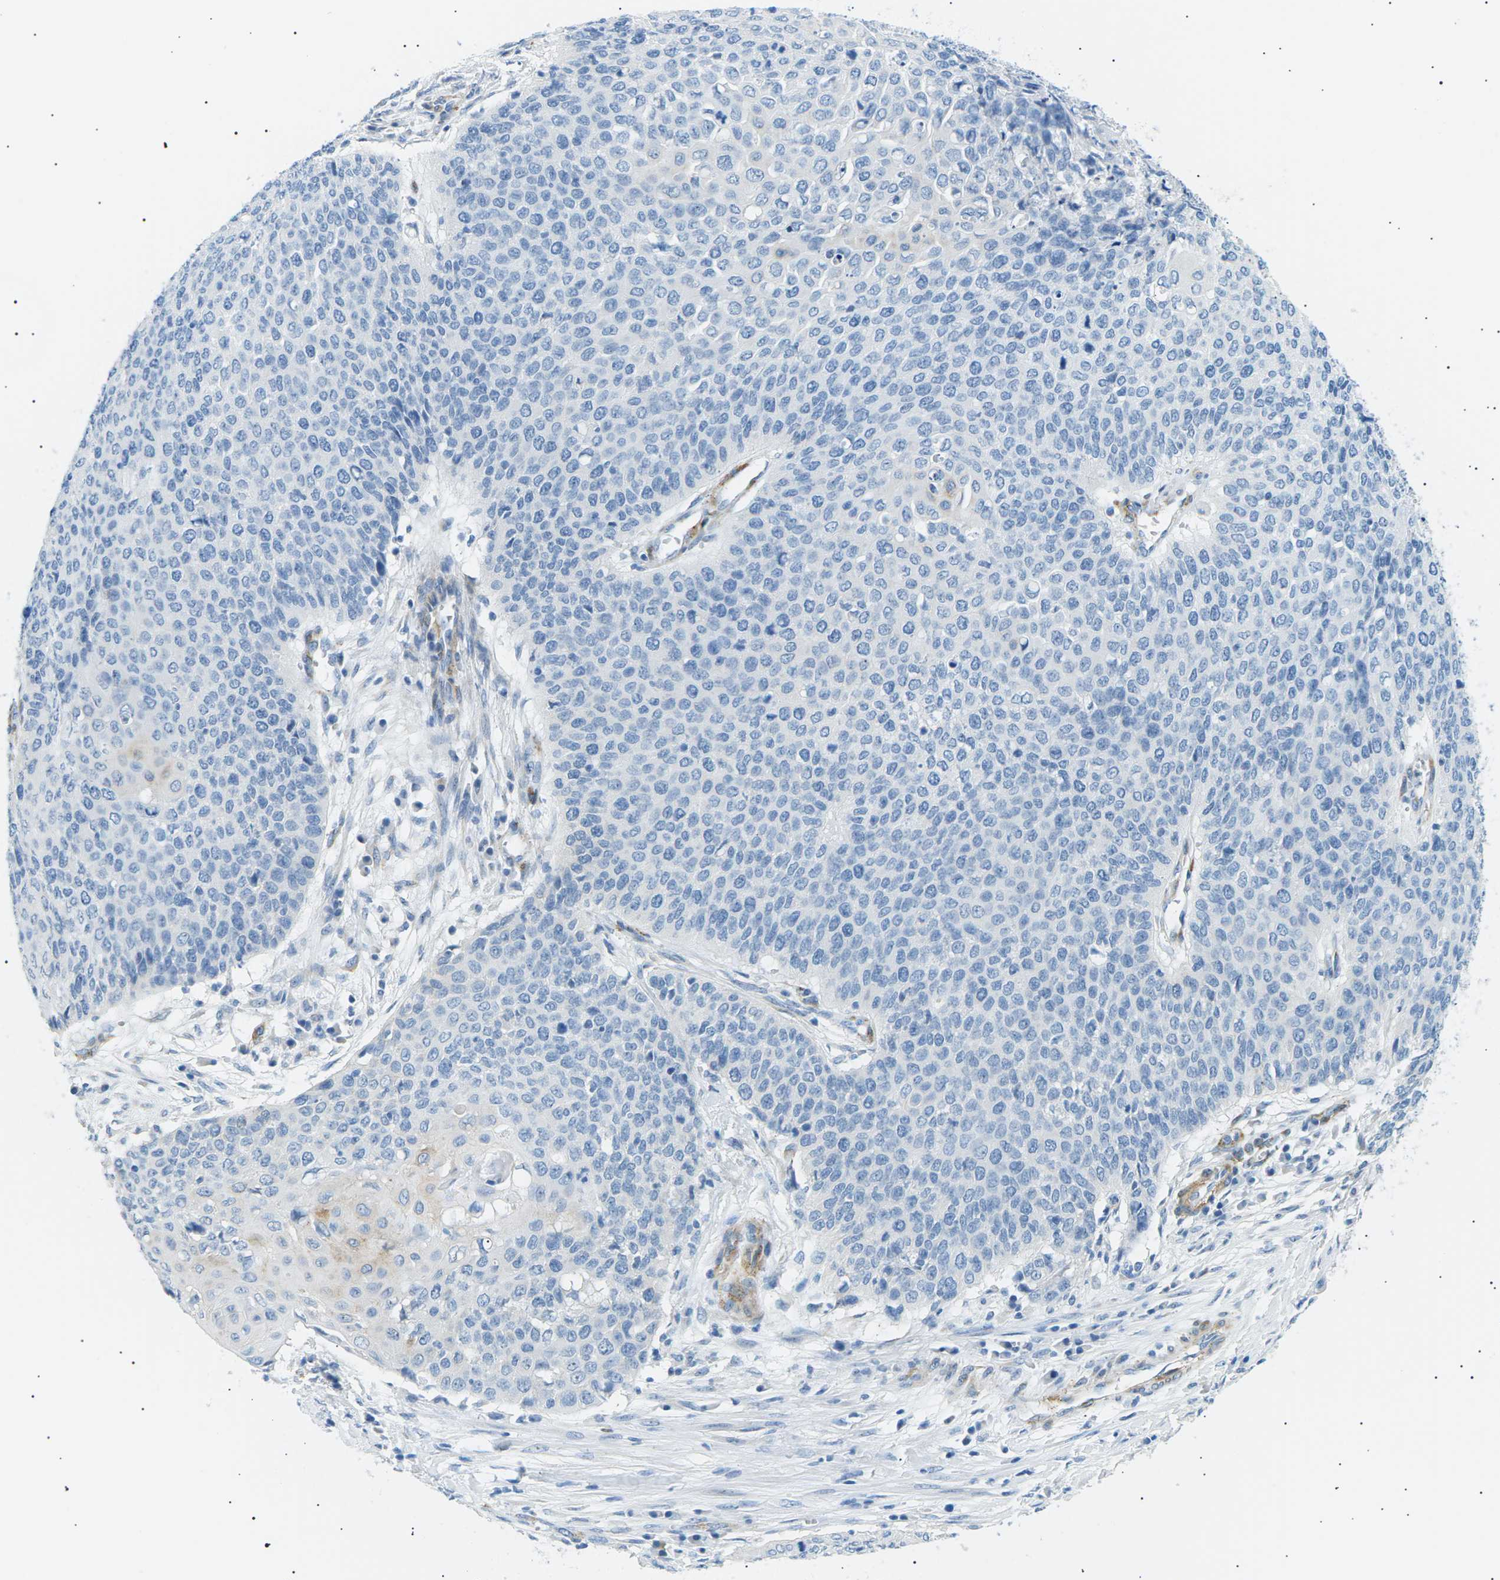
{"staining": {"intensity": "negative", "quantity": "none", "location": "none"}, "tissue": "cervical cancer", "cell_type": "Tumor cells", "image_type": "cancer", "snomed": [{"axis": "morphology", "description": "Squamous cell carcinoma, NOS"}, {"axis": "topography", "description": "Cervix"}], "caption": "An immunohistochemistry (IHC) histopathology image of cervical cancer (squamous cell carcinoma) is shown. There is no staining in tumor cells of cervical cancer (squamous cell carcinoma). Nuclei are stained in blue.", "gene": "SEPTIN5", "patient": {"sex": "female", "age": 39}}